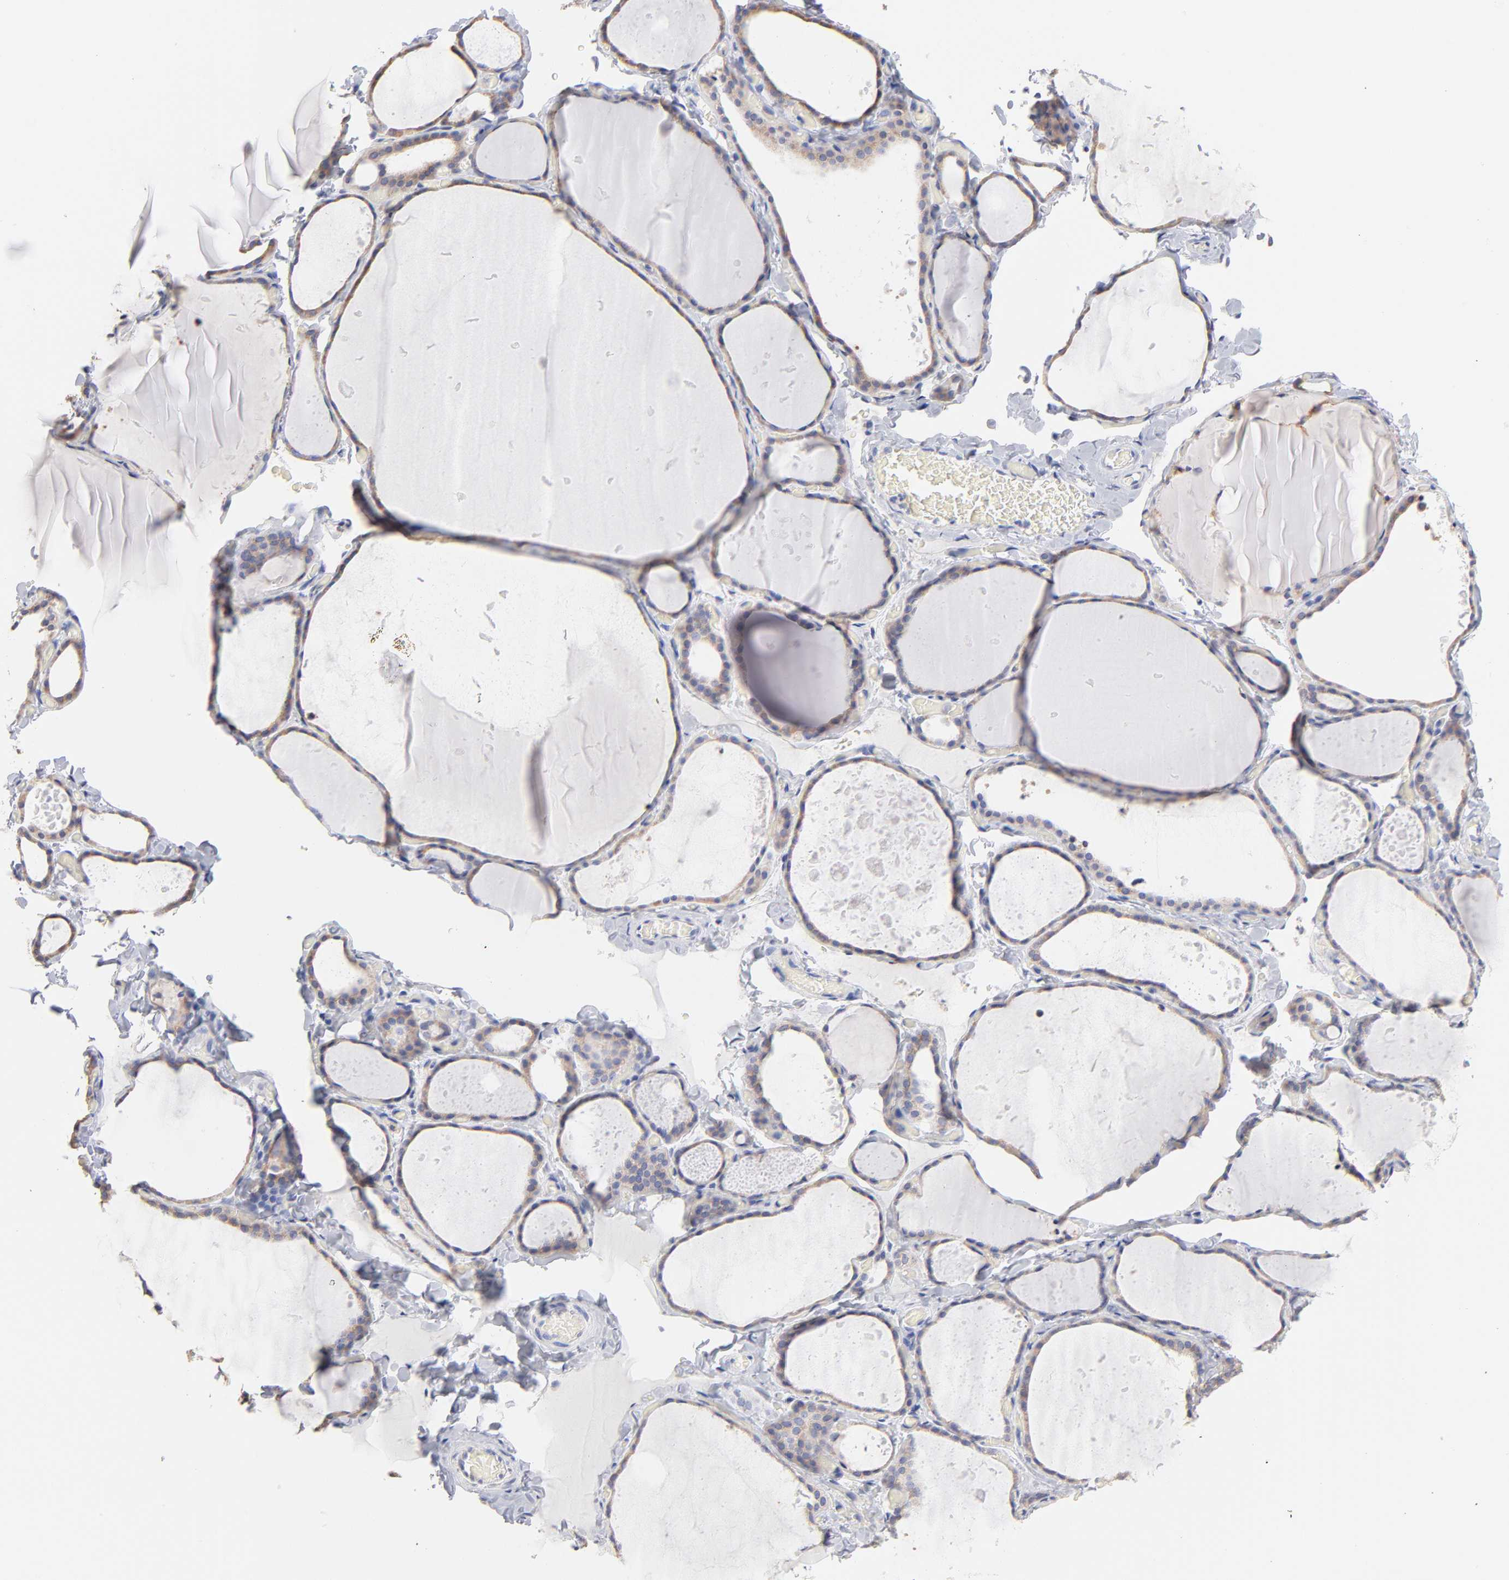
{"staining": {"intensity": "weak", "quantity": ">75%", "location": "cytoplasmic/membranous"}, "tissue": "thyroid gland", "cell_type": "Glandular cells", "image_type": "normal", "snomed": [{"axis": "morphology", "description": "Normal tissue, NOS"}, {"axis": "topography", "description": "Thyroid gland"}], "caption": "Human thyroid gland stained for a protein (brown) shows weak cytoplasmic/membranous positive positivity in approximately >75% of glandular cells.", "gene": "TIMM8A", "patient": {"sex": "female", "age": 22}}